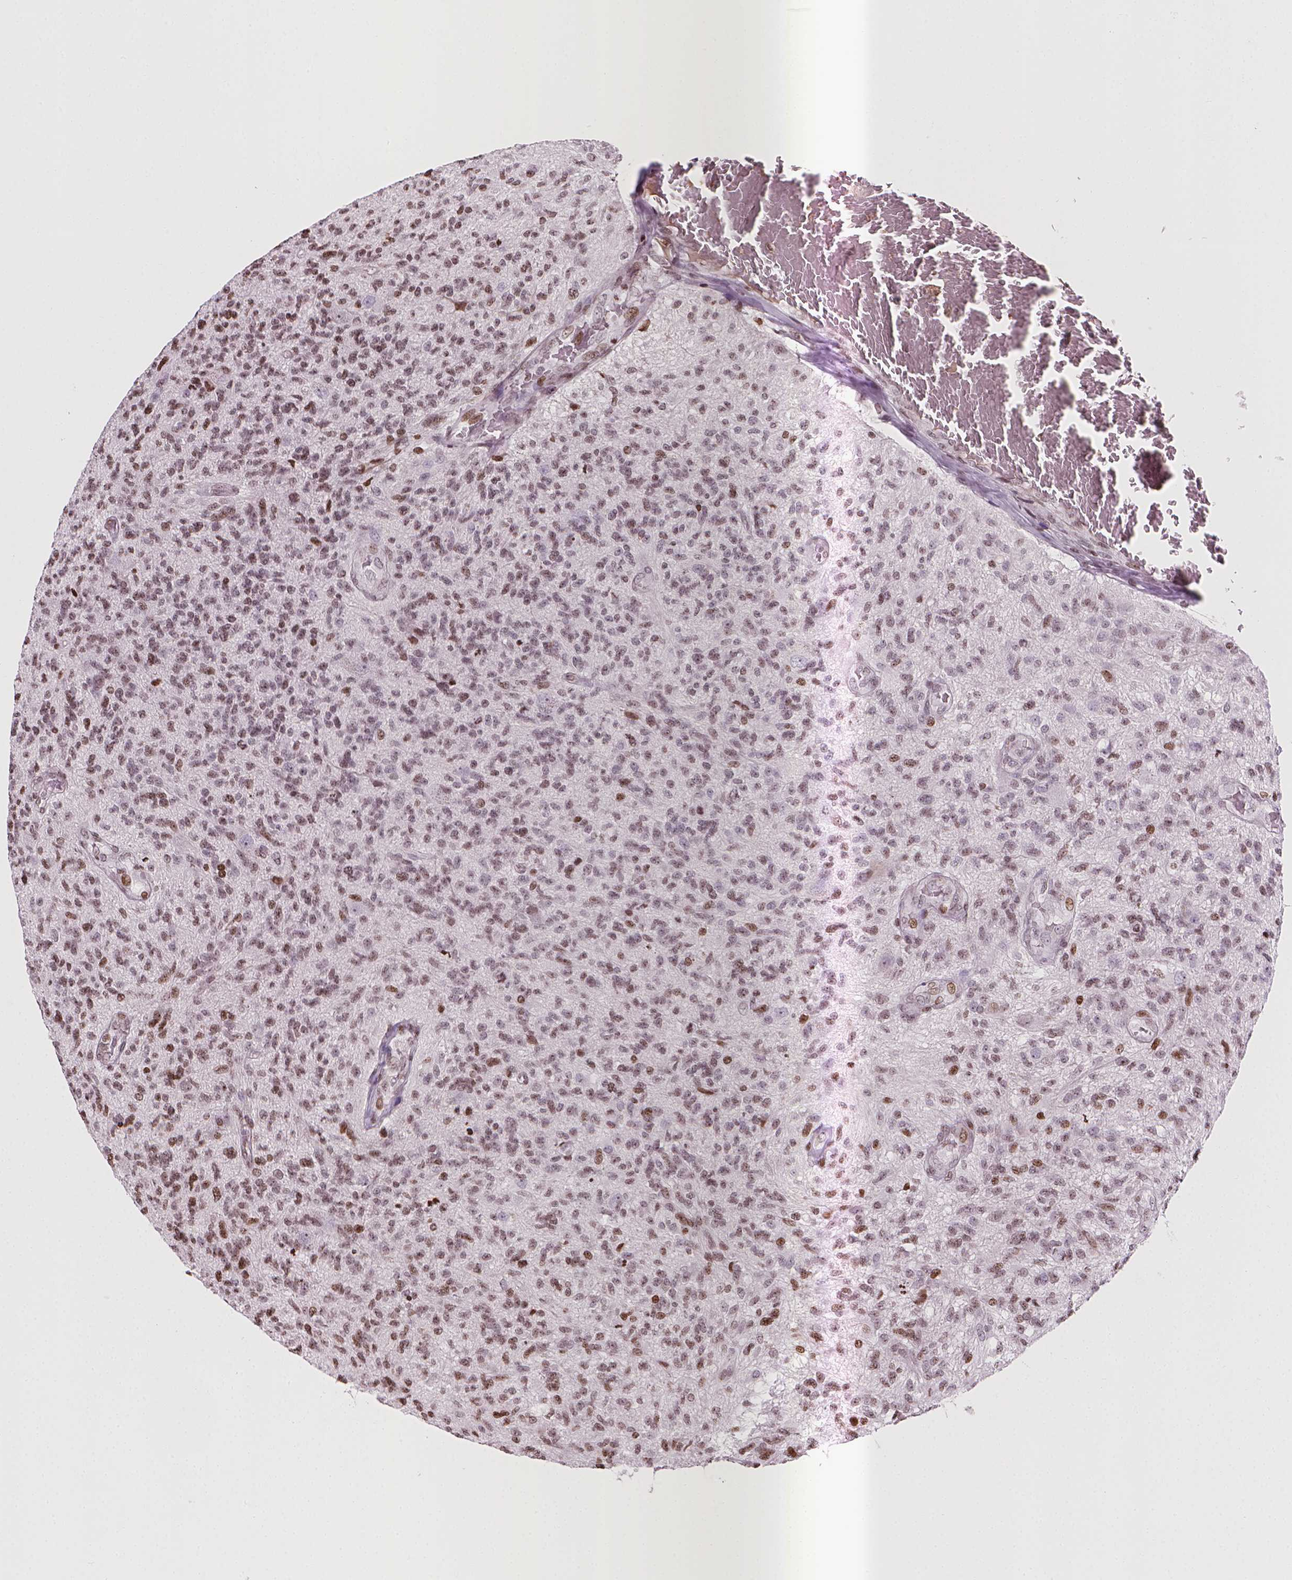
{"staining": {"intensity": "moderate", "quantity": "25%-75%", "location": "nuclear"}, "tissue": "glioma", "cell_type": "Tumor cells", "image_type": "cancer", "snomed": [{"axis": "morphology", "description": "Glioma, malignant, High grade"}, {"axis": "topography", "description": "Brain"}], "caption": "Tumor cells exhibit medium levels of moderate nuclear staining in about 25%-75% of cells in glioma.", "gene": "PIP4K2A", "patient": {"sex": "male", "age": 56}}